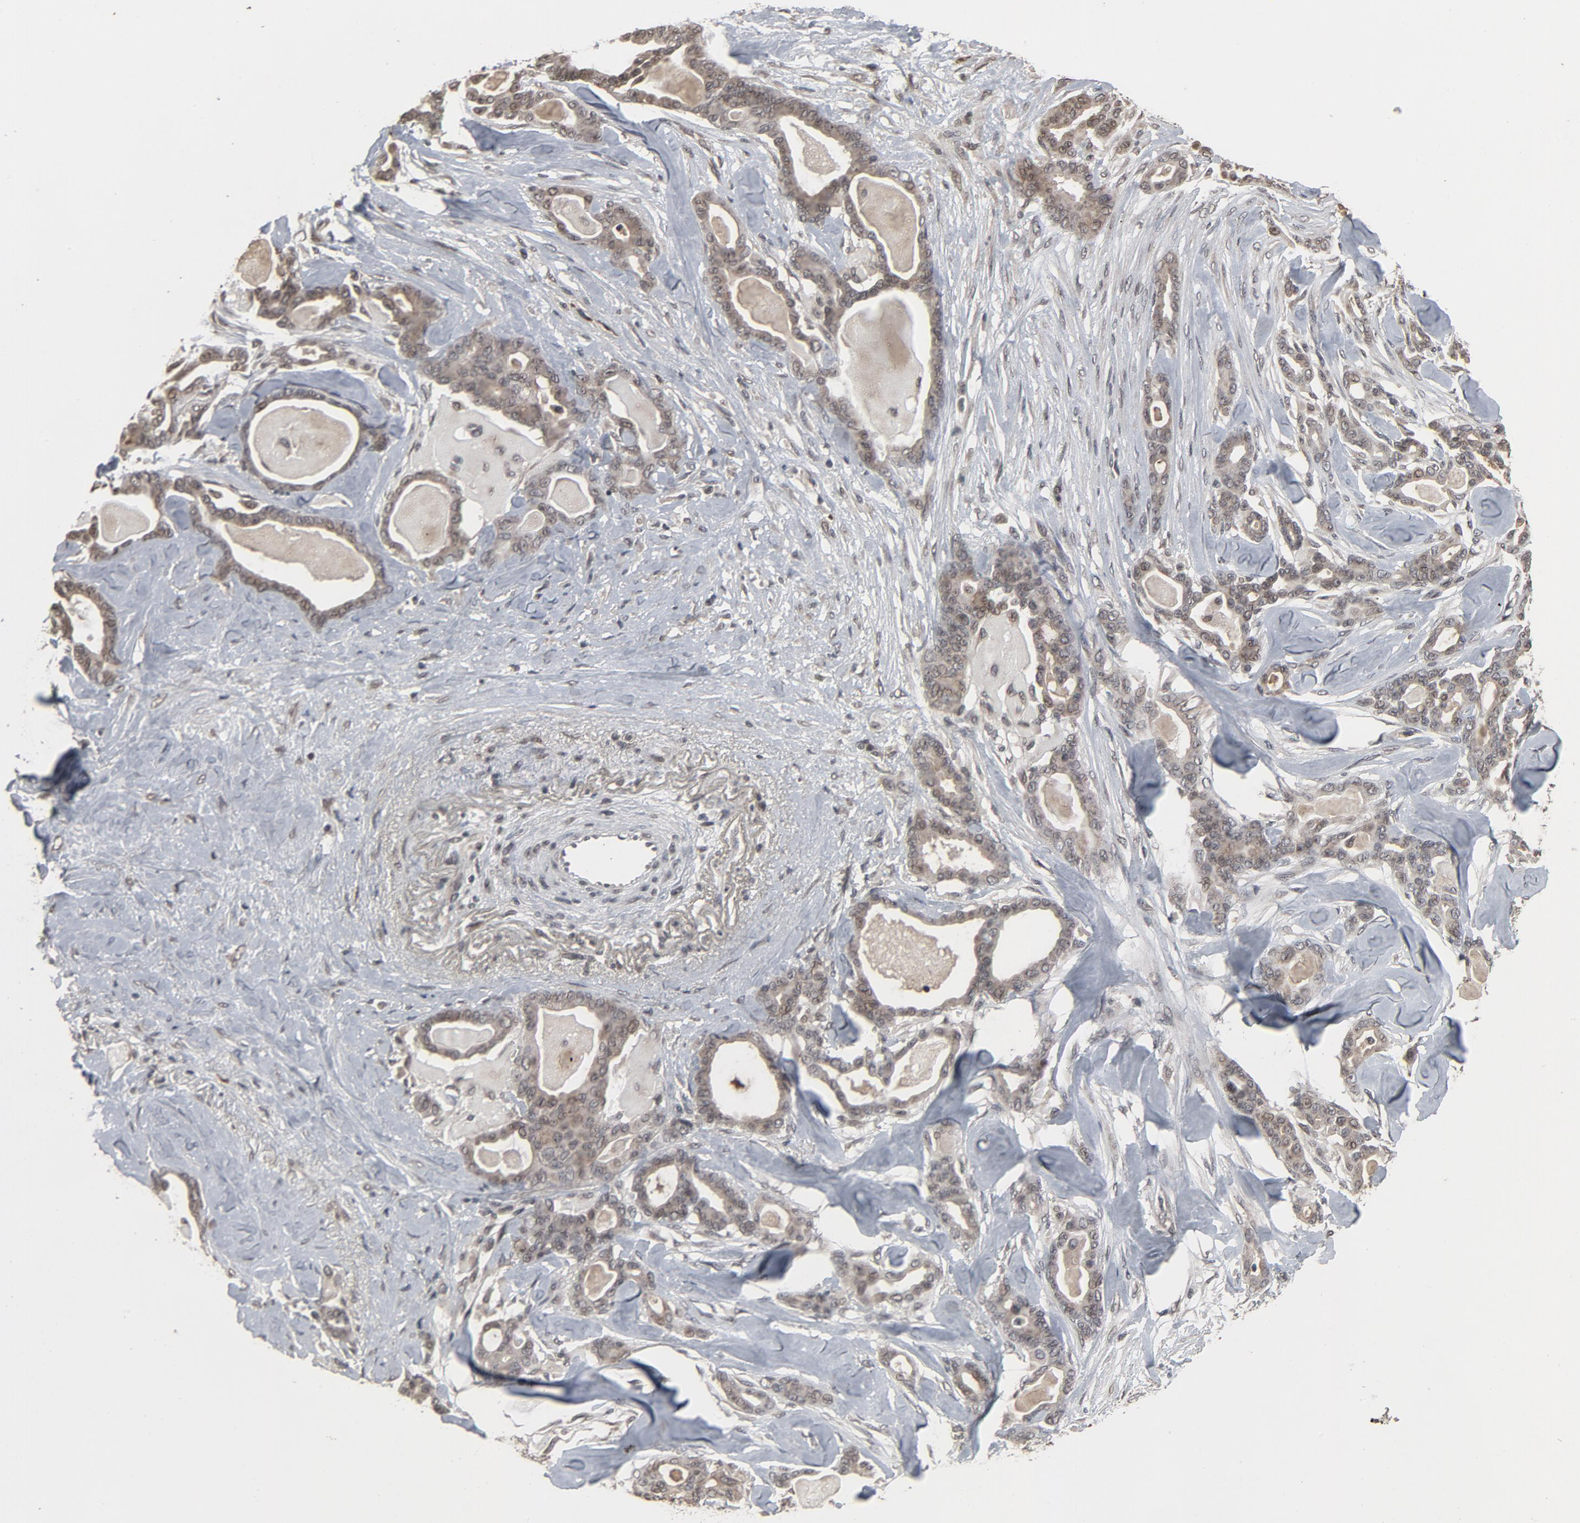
{"staining": {"intensity": "weak", "quantity": ">75%", "location": "cytoplasmic/membranous,nuclear"}, "tissue": "pancreatic cancer", "cell_type": "Tumor cells", "image_type": "cancer", "snomed": [{"axis": "morphology", "description": "Adenocarcinoma, NOS"}, {"axis": "topography", "description": "Pancreas"}], "caption": "Immunohistochemical staining of pancreatic adenocarcinoma exhibits low levels of weak cytoplasmic/membranous and nuclear protein expression in approximately >75% of tumor cells.", "gene": "POM121", "patient": {"sex": "male", "age": 63}}